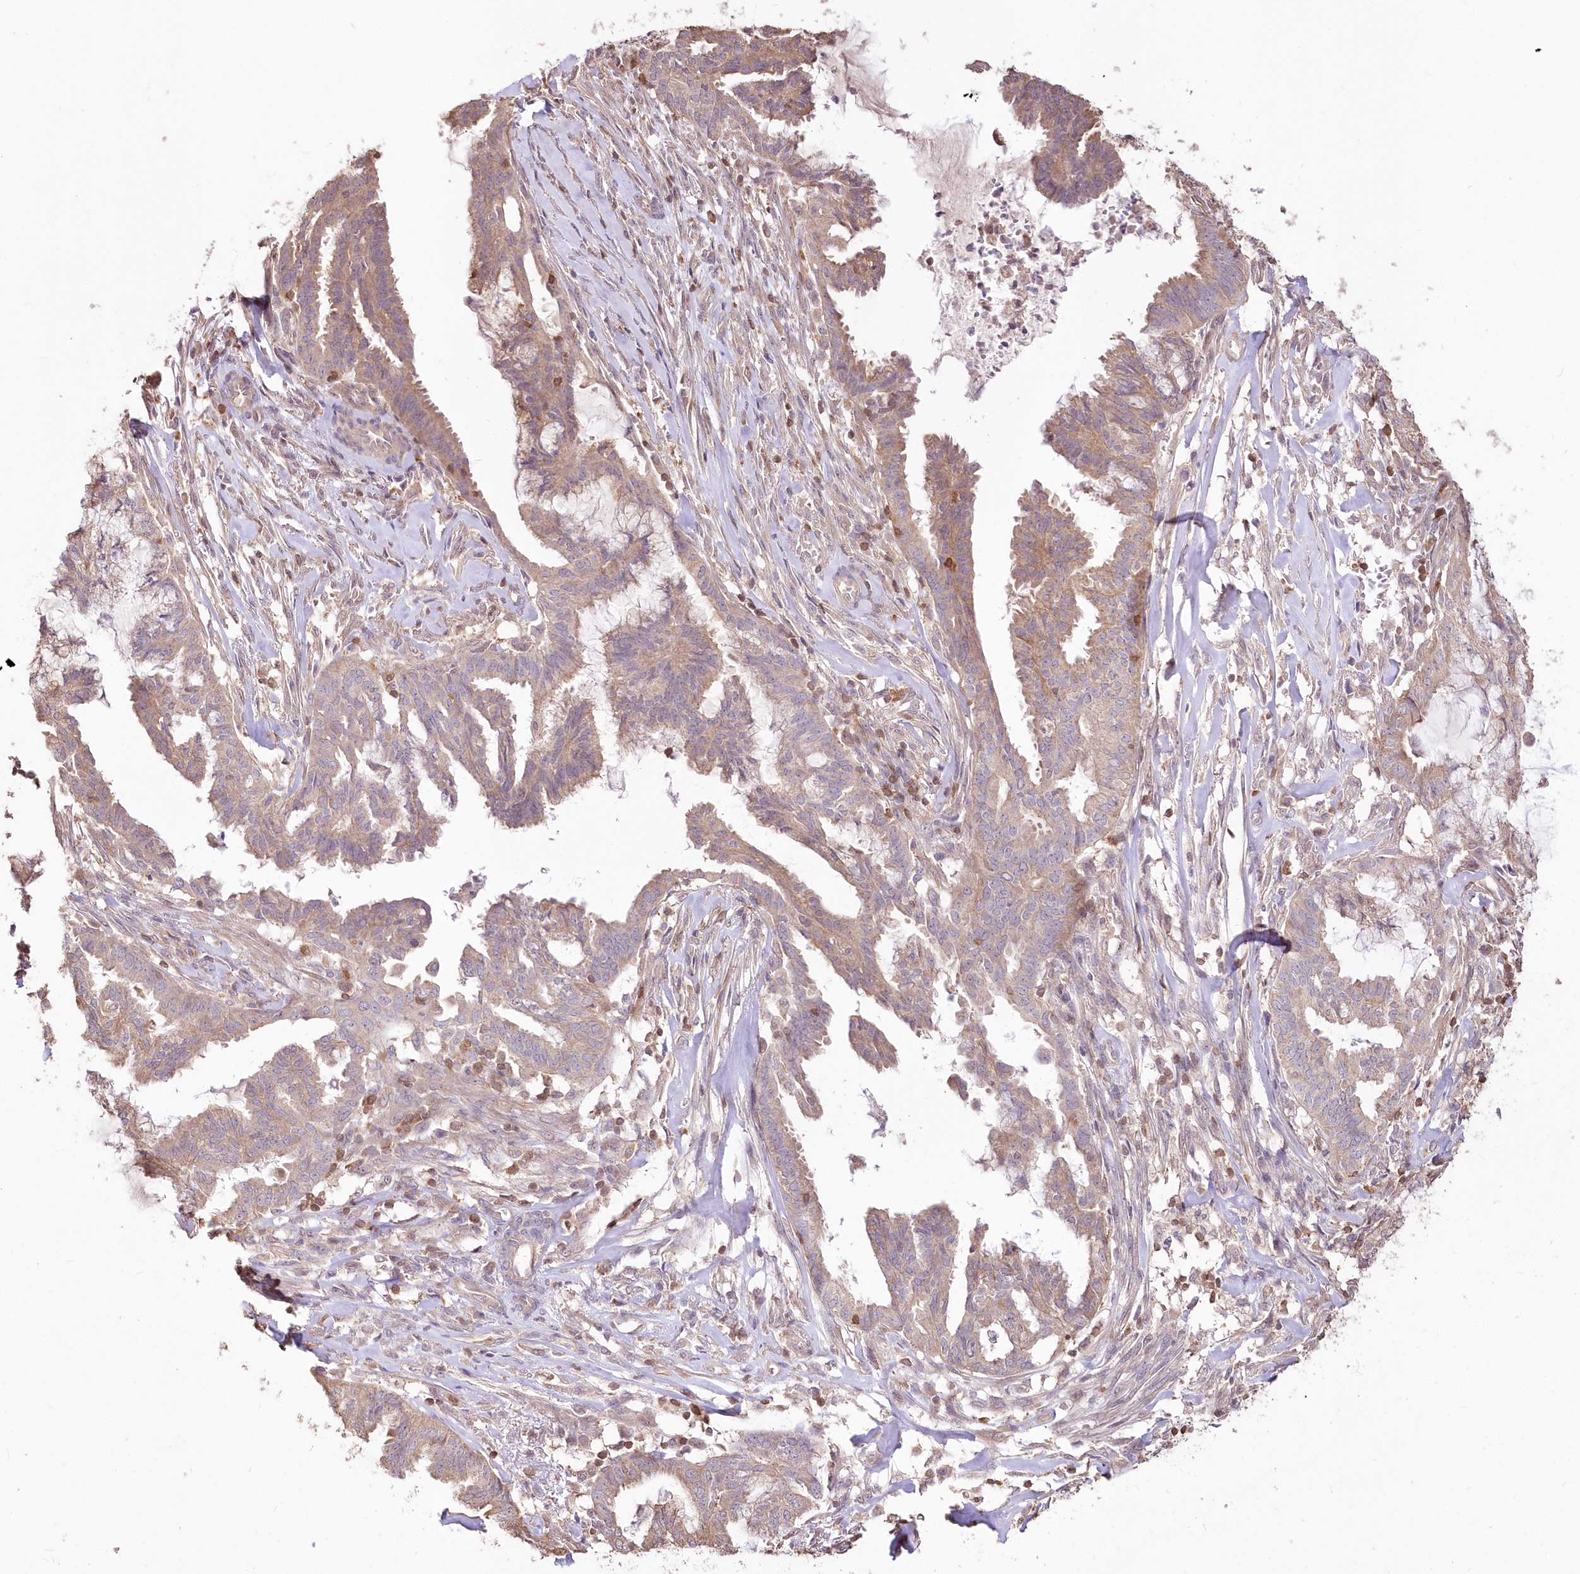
{"staining": {"intensity": "weak", "quantity": "25%-75%", "location": "cytoplasmic/membranous"}, "tissue": "endometrial cancer", "cell_type": "Tumor cells", "image_type": "cancer", "snomed": [{"axis": "morphology", "description": "Adenocarcinoma, NOS"}, {"axis": "topography", "description": "Endometrium"}], "caption": "A high-resolution image shows IHC staining of endometrial adenocarcinoma, which reveals weak cytoplasmic/membranous expression in approximately 25%-75% of tumor cells. The staining was performed using DAB (3,3'-diaminobenzidine) to visualize the protein expression in brown, while the nuclei were stained in blue with hematoxylin (Magnification: 20x).", "gene": "STK17B", "patient": {"sex": "female", "age": 86}}